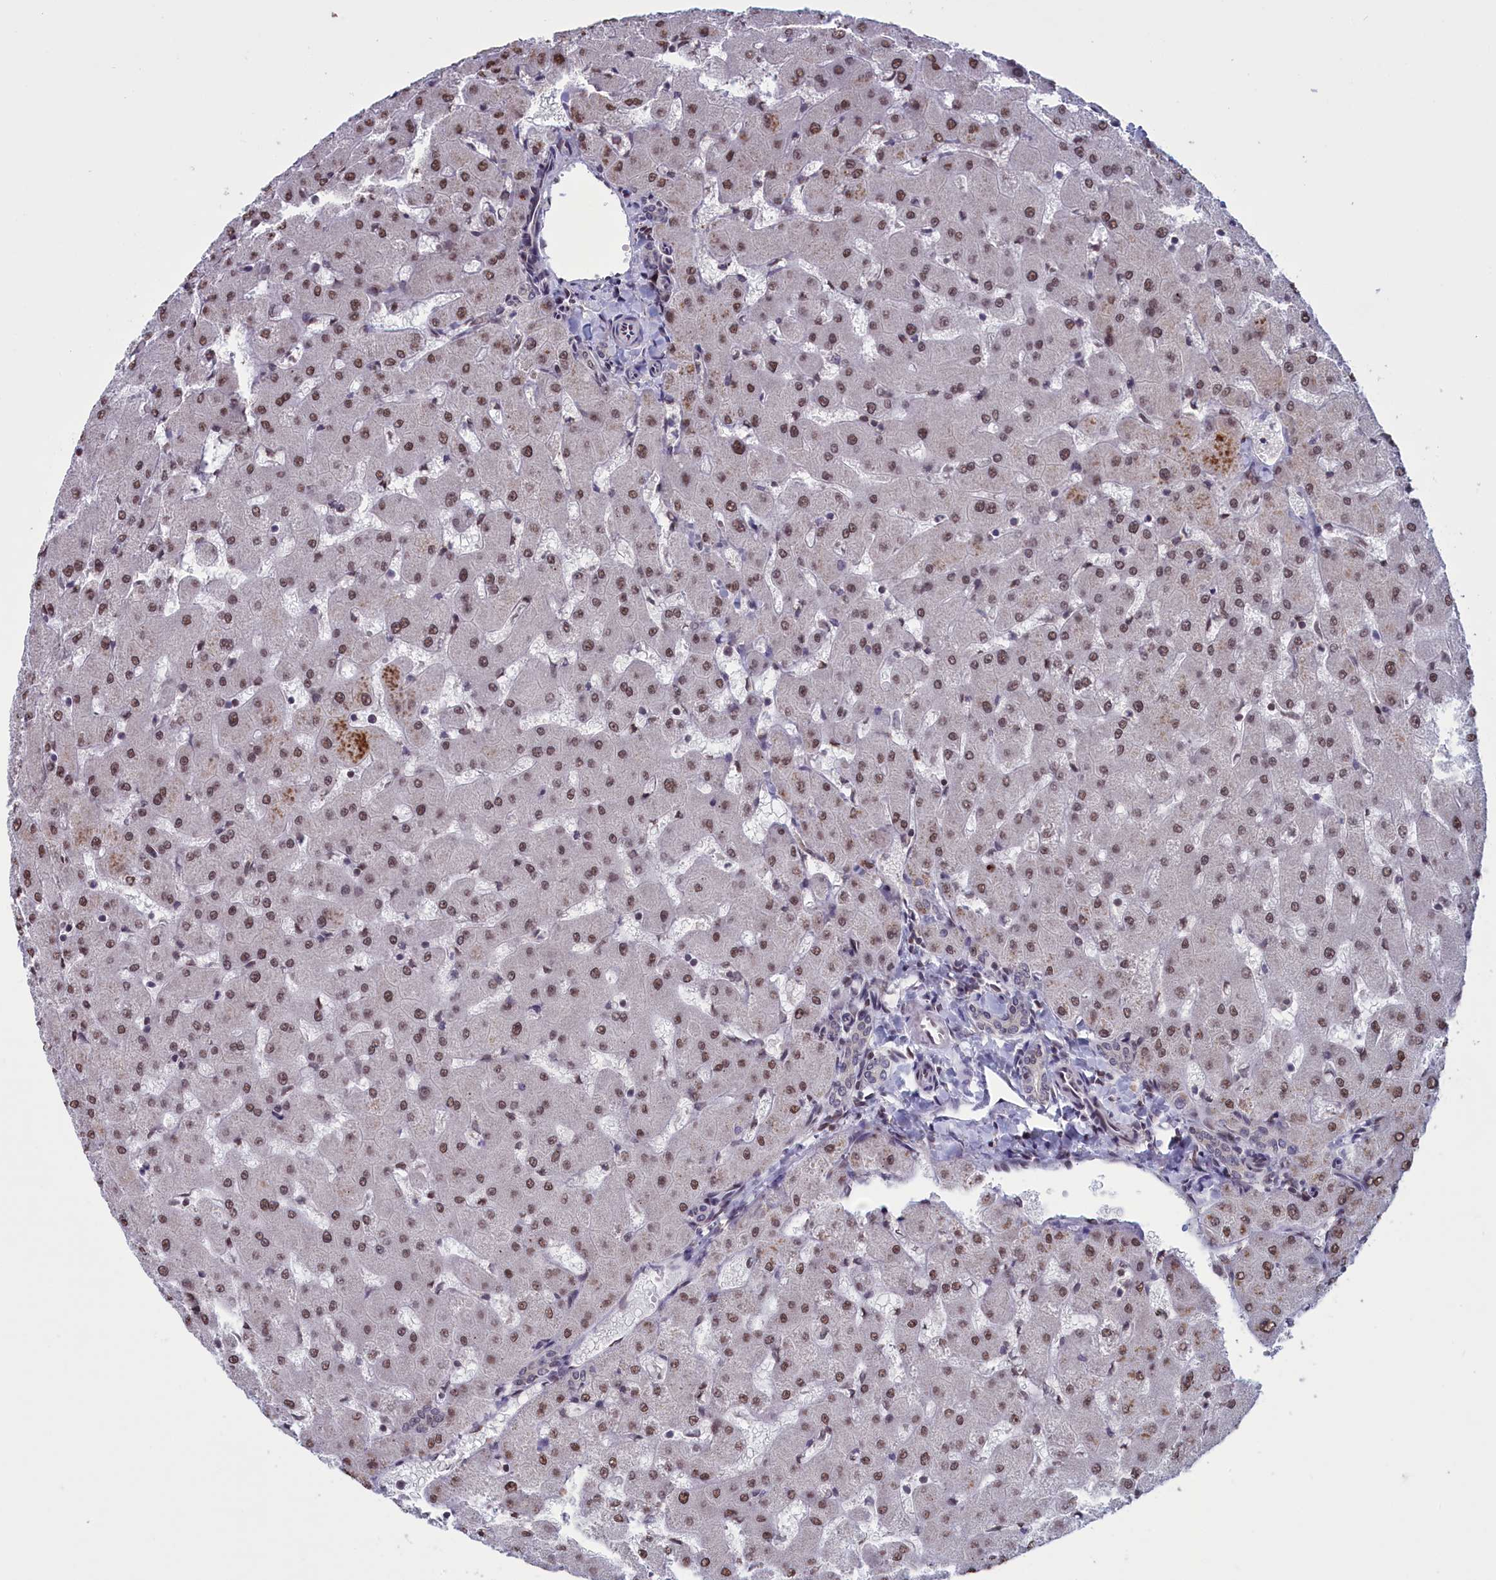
{"staining": {"intensity": "weak", "quantity": "25%-75%", "location": "nuclear"}, "tissue": "liver", "cell_type": "Cholangiocytes", "image_type": "normal", "snomed": [{"axis": "morphology", "description": "Normal tissue, NOS"}, {"axis": "topography", "description": "Liver"}], "caption": "An IHC histopathology image of normal tissue is shown. Protein staining in brown shows weak nuclear positivity in liver within cholangiocytes. (Brightfield microscopy of DAB IHC at high magnification).", "gene": "PARS2", "patient": {"sex": "female", "age": 63}}